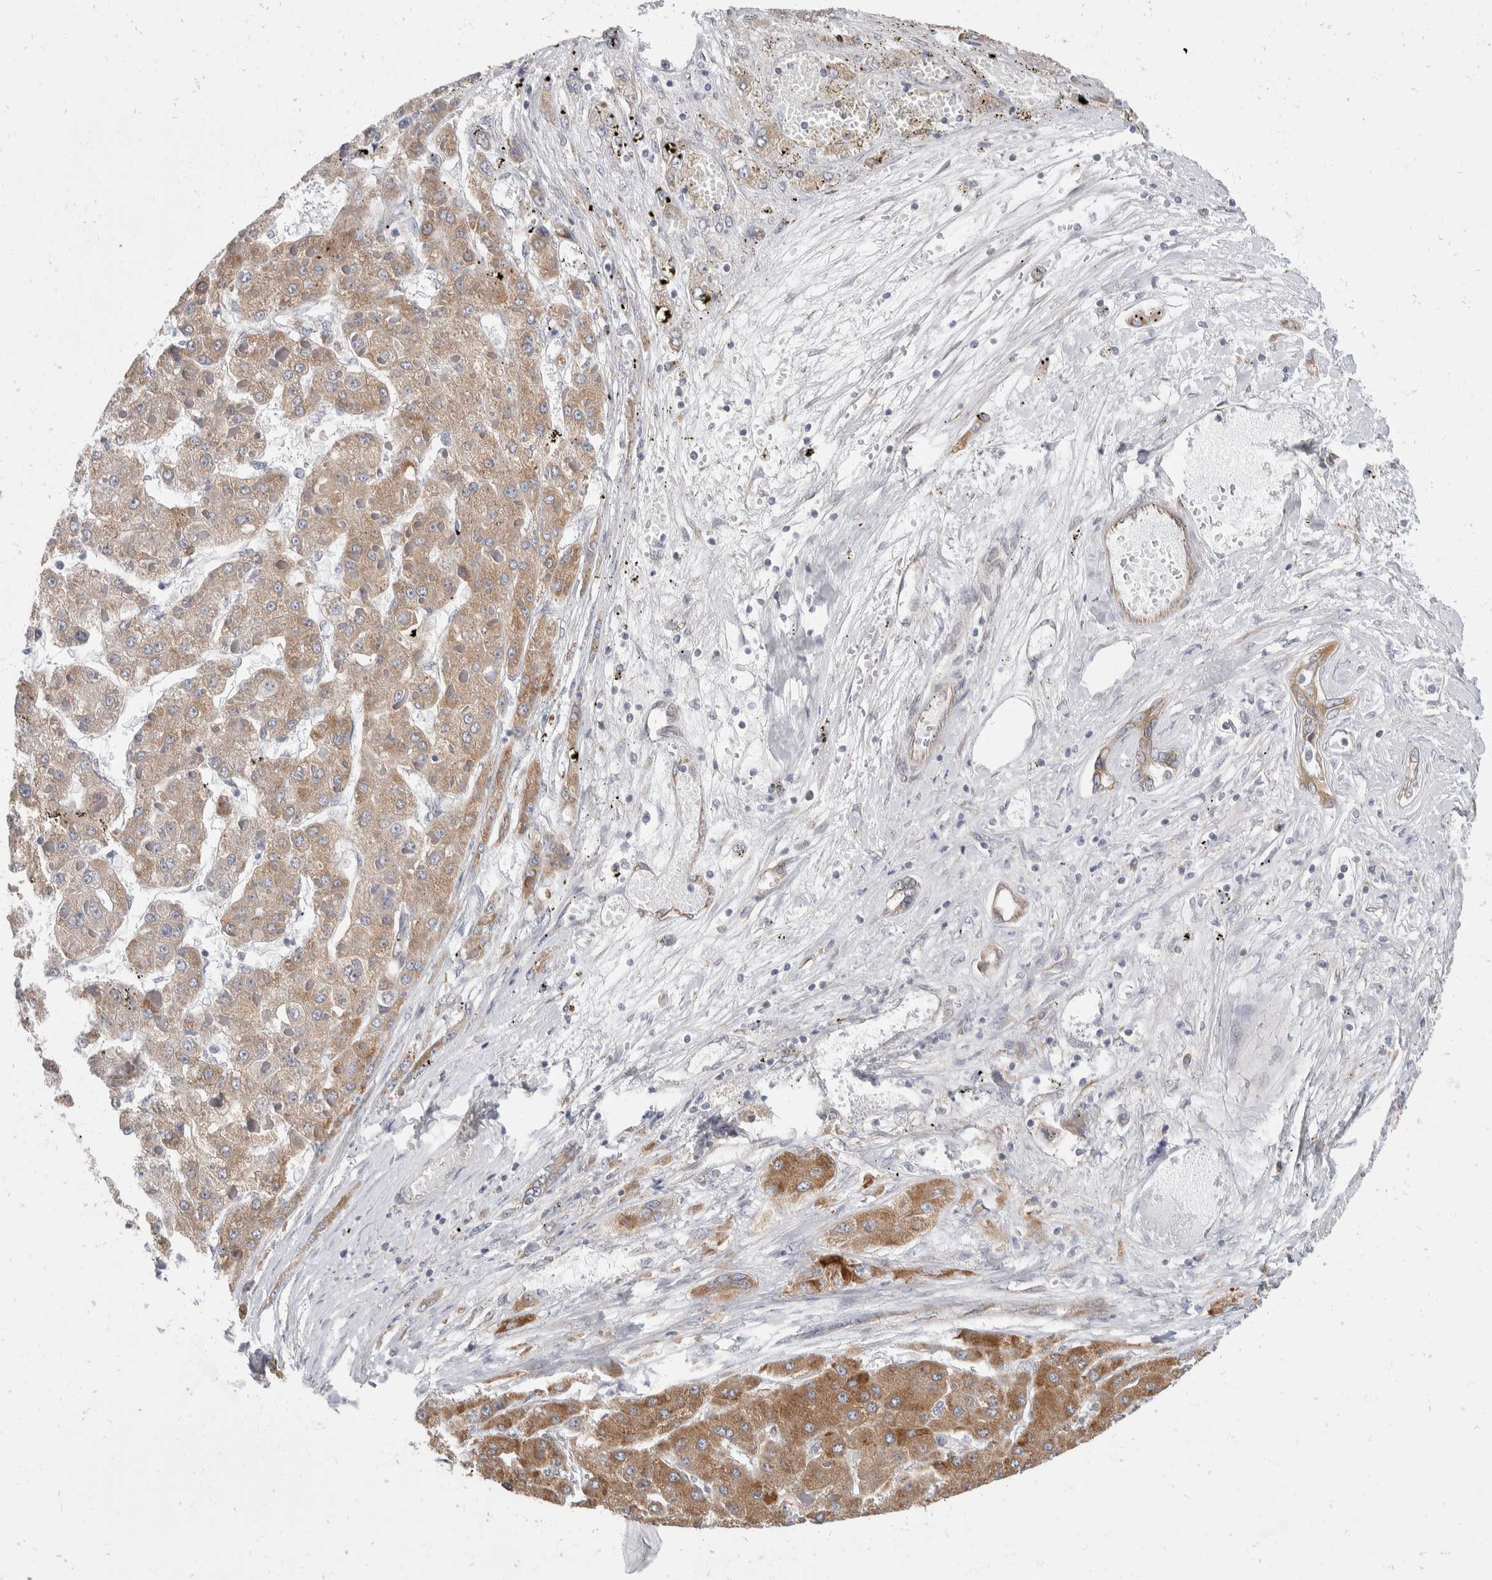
{"staining": {"intensity": "moderate", "quantity": ">75%", "location": "cytoplasmic/membranous"}, "tissue": "liver cancer", "cell_type": "Tumor cells", "image_type": "cancer", "snomed": [{"axis": "morphology", "description": "Carcinoma, Hepatocellular, NOS"}, {"axis": "topography", "description": "Liver"}], "caption": "High-power microscopy captured an IHC histopathology image of liver cancer (hepatocellular carcinoma), revealing moderate cytoplasmic/membranous positivity in approximately >75% of tumor cells. The protein is stained brown, and the nuclei are stained in blue (DAB IHC with brightfield microscopy, high magnification).", "gene": "TMEM245", "patient": {"sex": "female", "age": 73}}